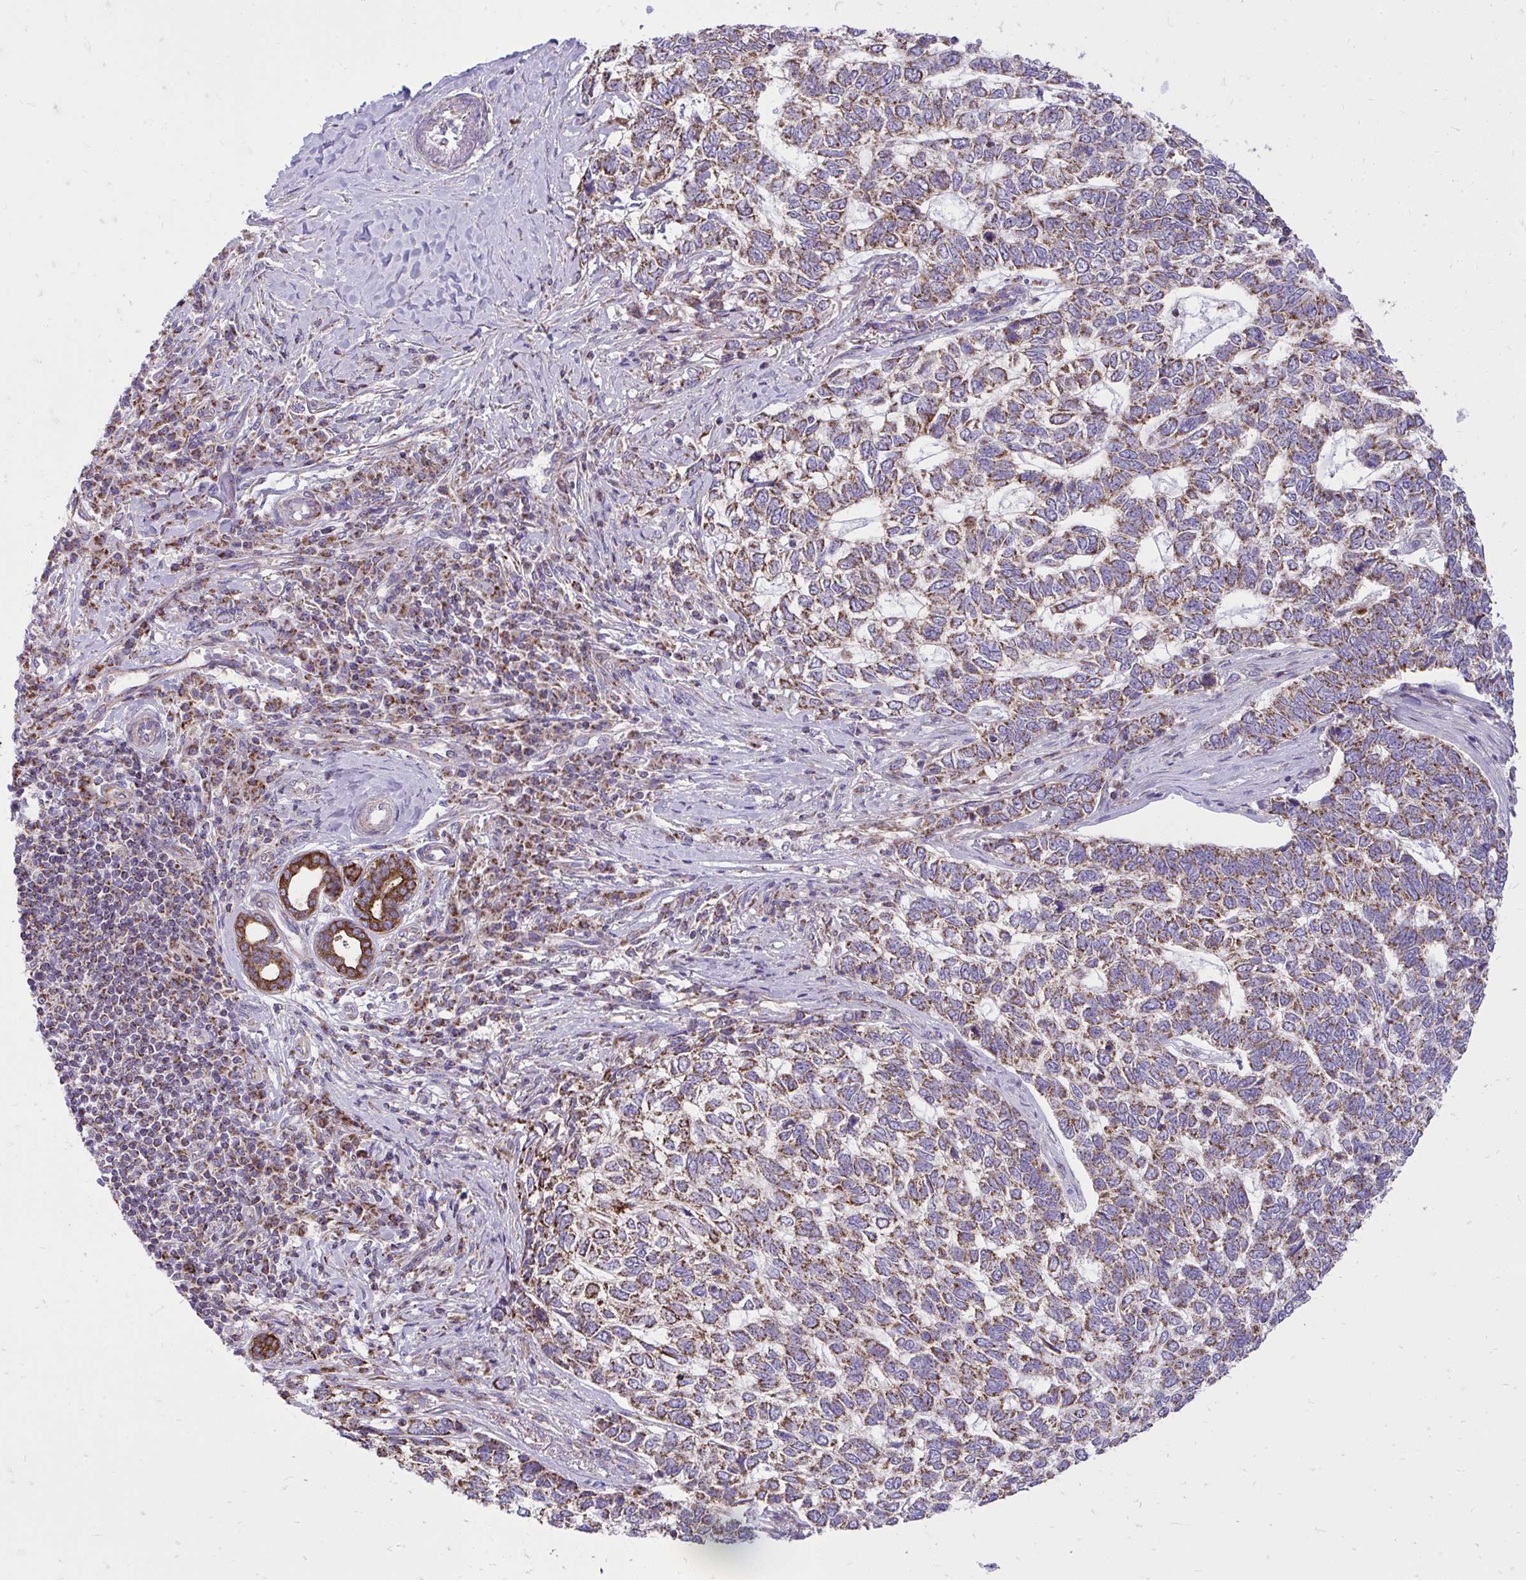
{"staining": {"intensity": "moderate", "quantity": ">75%", "location": "cytoplasmic/membranous"}, "tissue": "skin cancer", "cell_type": "Tumor cells", "image_type": "cancer", "snomed": [{"axis": "morphology", "description": "Basal cell carcinoma"}, {"axis": "topography", "description": "Skin"}], "caption": "The immunohistochemical stain labels moderate cytoplasmic/membranous expression in tumor cells of skin cancer tissue. (Brightfield microscopy of DAB IHC at high magnification).", "gene": "SPTBN2", "patient": {"sex": "female", "age": 65}}